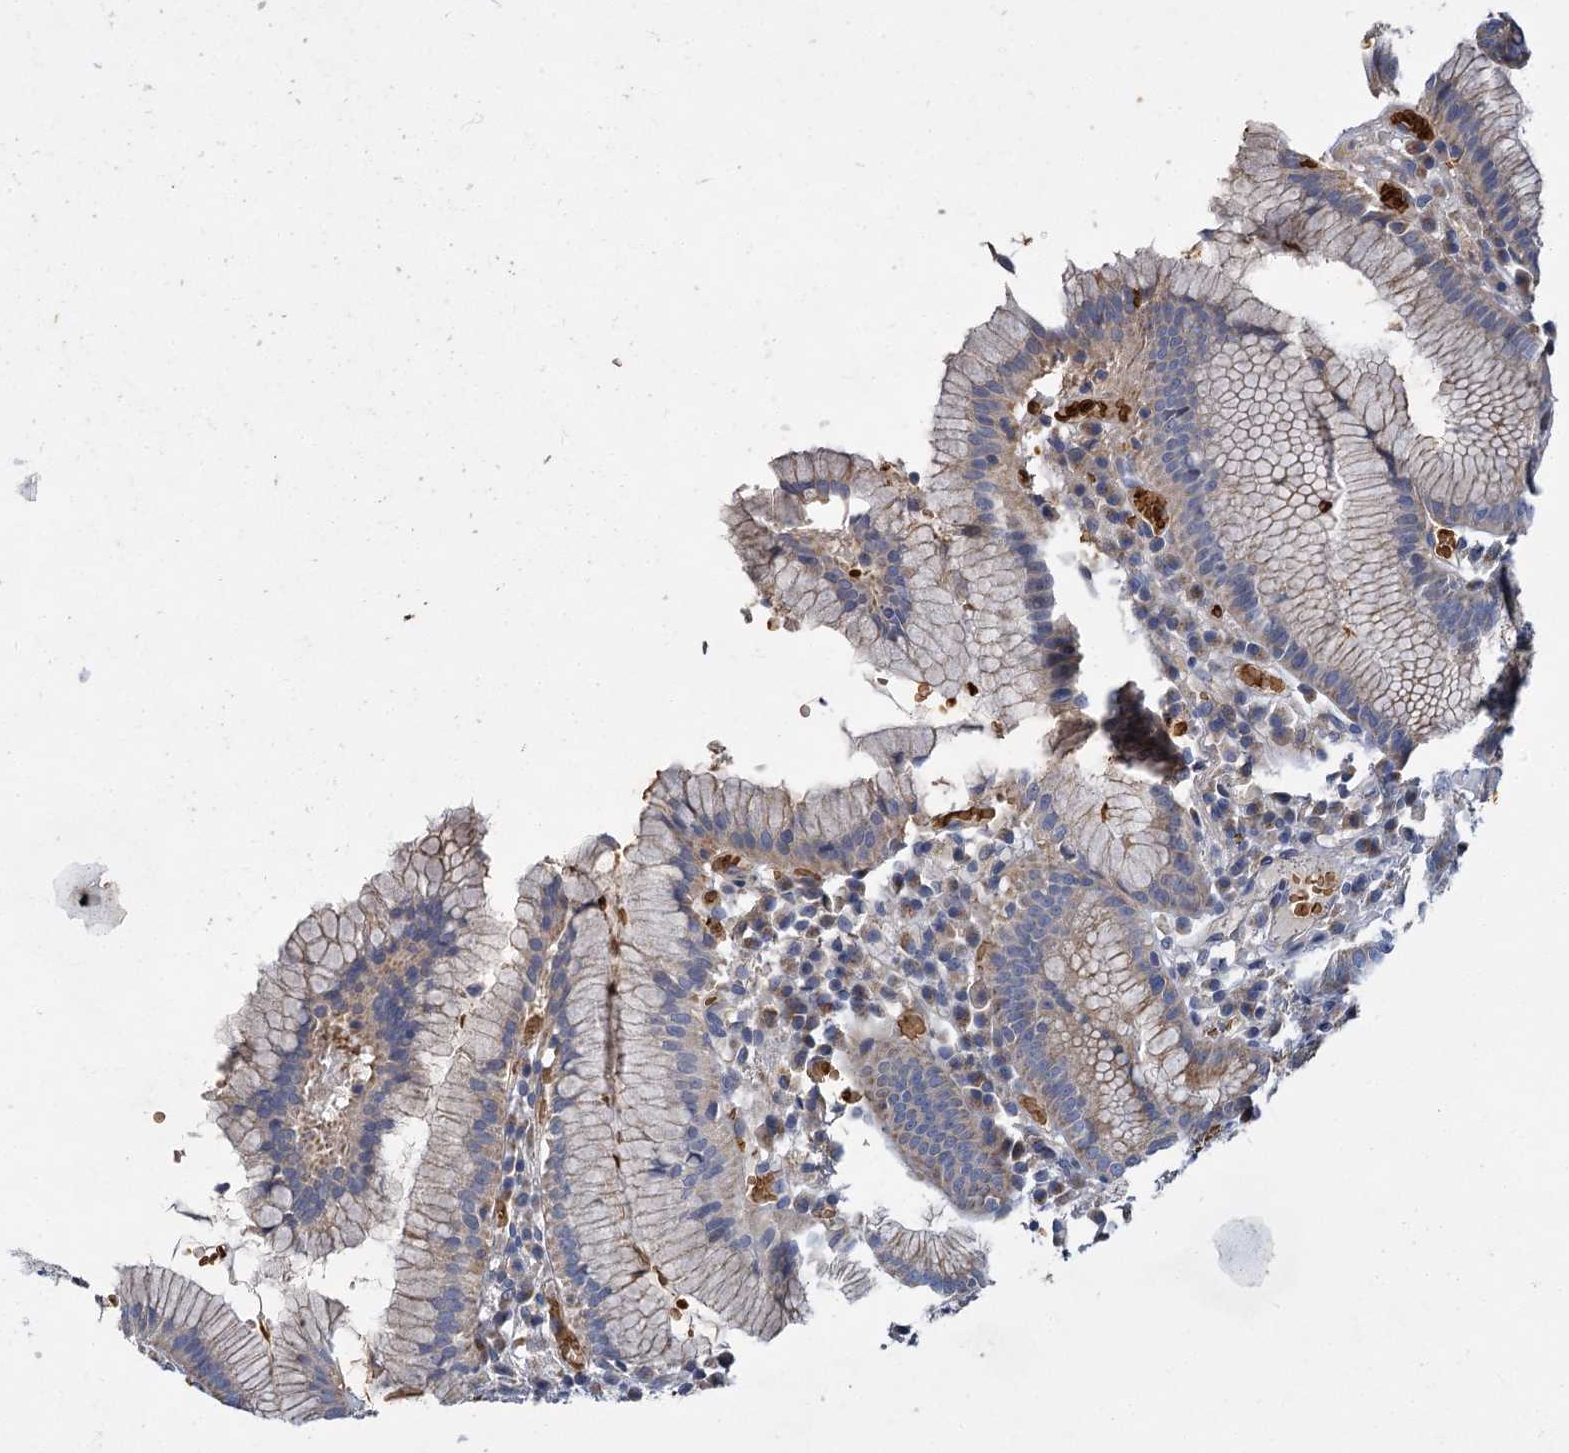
{"staining": {"intensity": "moderate", "quantity": "25%-75%", "location": "cytoplasmic/membranous"}, "tissue": "stomach", "cell_type": "Glandular cells", "image_type": "normal", "snomed": [{"axis": "morphology", "description": "Normal tissue, NOS"}, {"axis": "topography", "description": "Stomach"}], "caption": "Immunohistochemical staining of benign stomach demonstrates medium levels of moderate cytoplasmic/membranous staining in about 25%-75% of glandular cells. (DAB (3,3'-diaminobenzidine) = brown stain, brightfield microscopy at high magnification).", "gene": "BCS1L", "patient": {"sex": "male", "age": 55}}